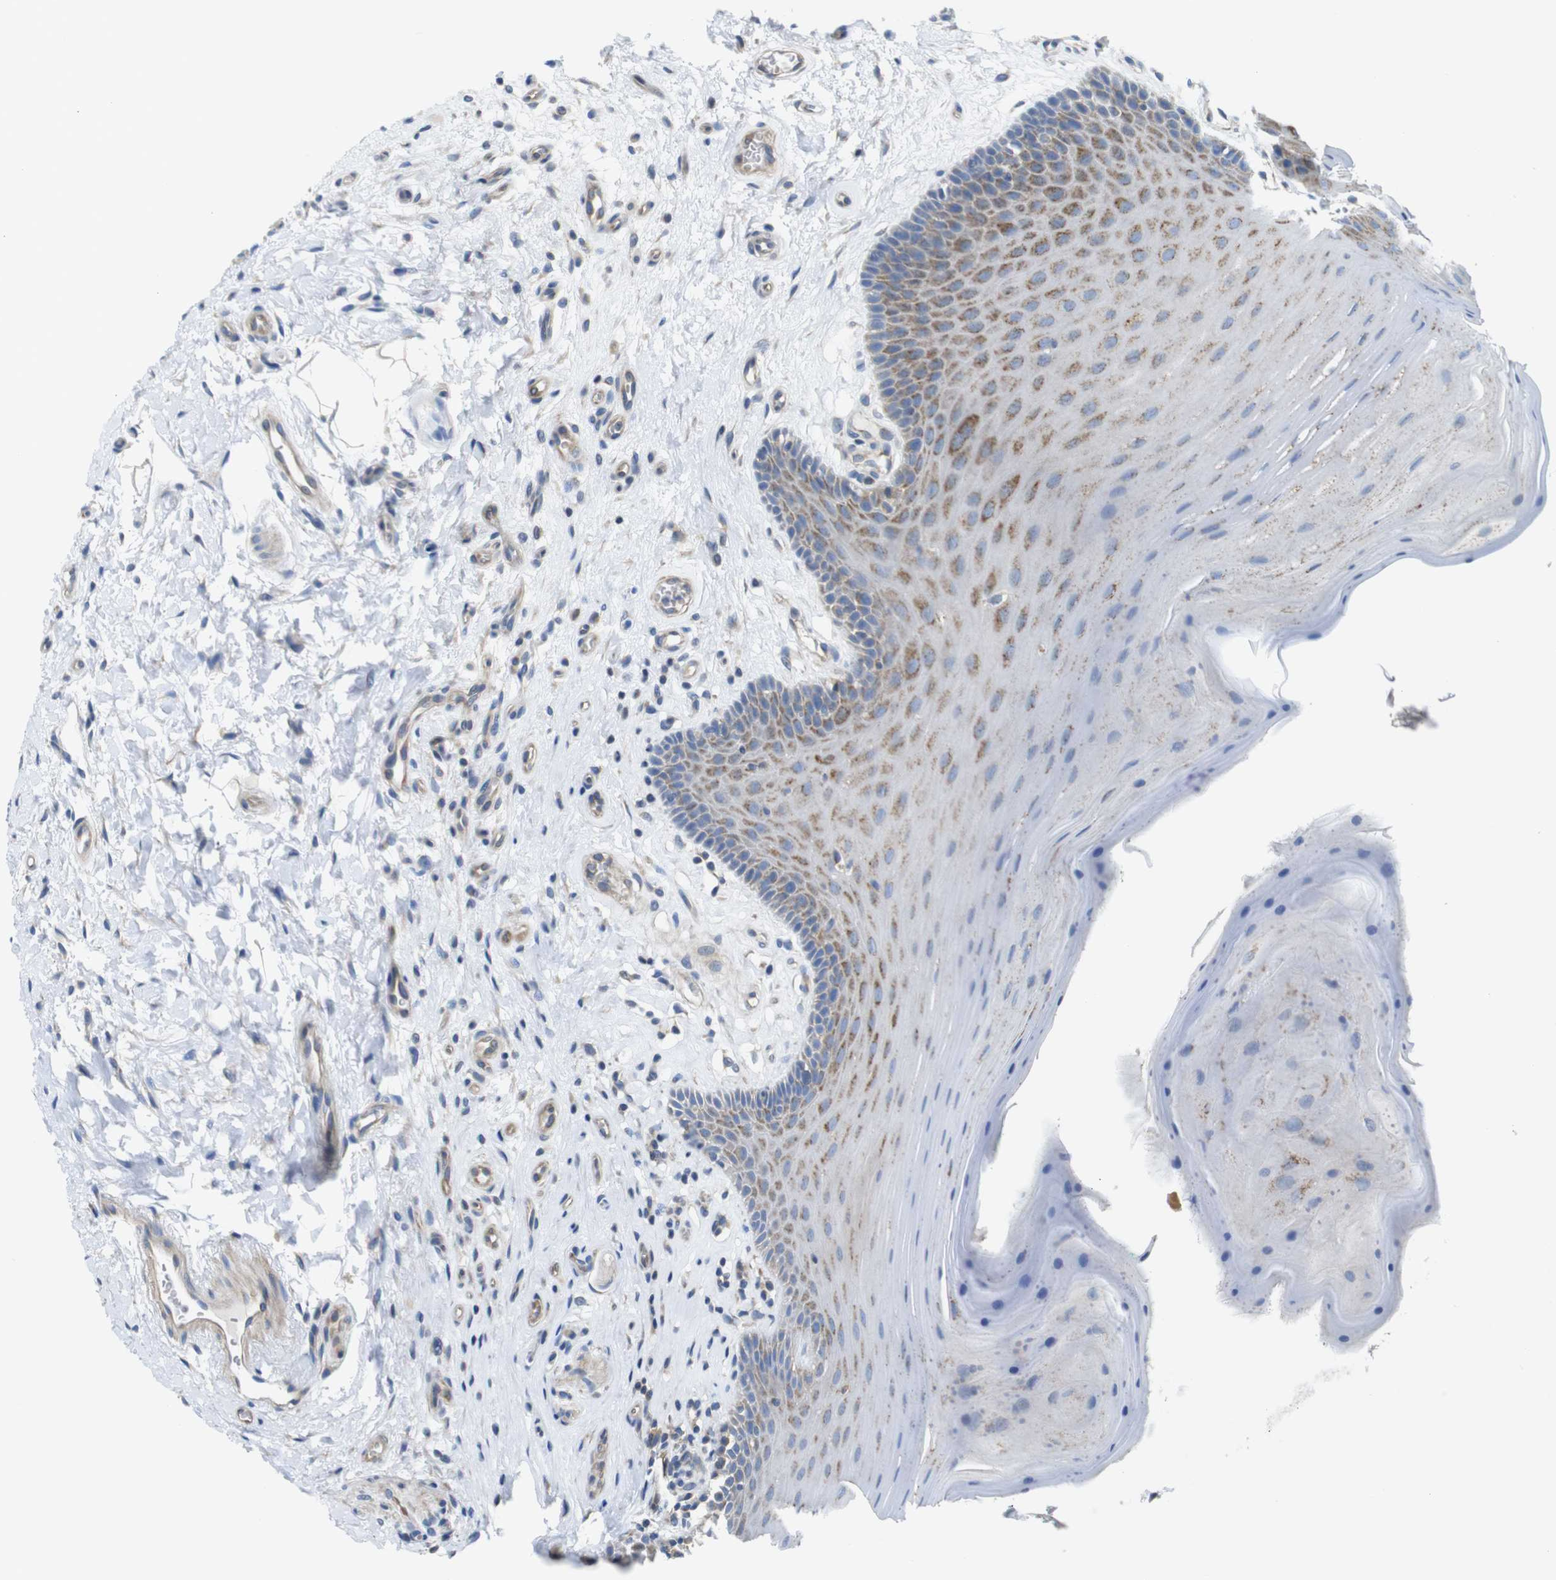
{"staining": {"intensity": "strong", "quantity": "25%-75%", "location": "cytoplasmic/membranous"}, "tissue": "oral mucosa", "cell_type": "Squamous epithelial cells", "image_type": "normal", "snomed": [{"axis": "morphology", "description": "Normal tissue, NOS"}, {"axis": "topography", "description": "Skeletal muscle"}, {"axis": "topography", "description": "Oral tissue"}], "caption": "Immunohistochemistry staining of normal oral mucosa, which demonstrates high levels of strong cytoplasmic/membranous staining in approximately 25%-75% of squamous epithelial cells indicating strong cytoplasmic/membranous protein positivity. The staining was performed using DAB (brown) for protein detection and nuclei were counterstained in hematoxylin (blue).", "gene": "PDCD1LG2", "patient": {"sex": "male", "age": 58}}